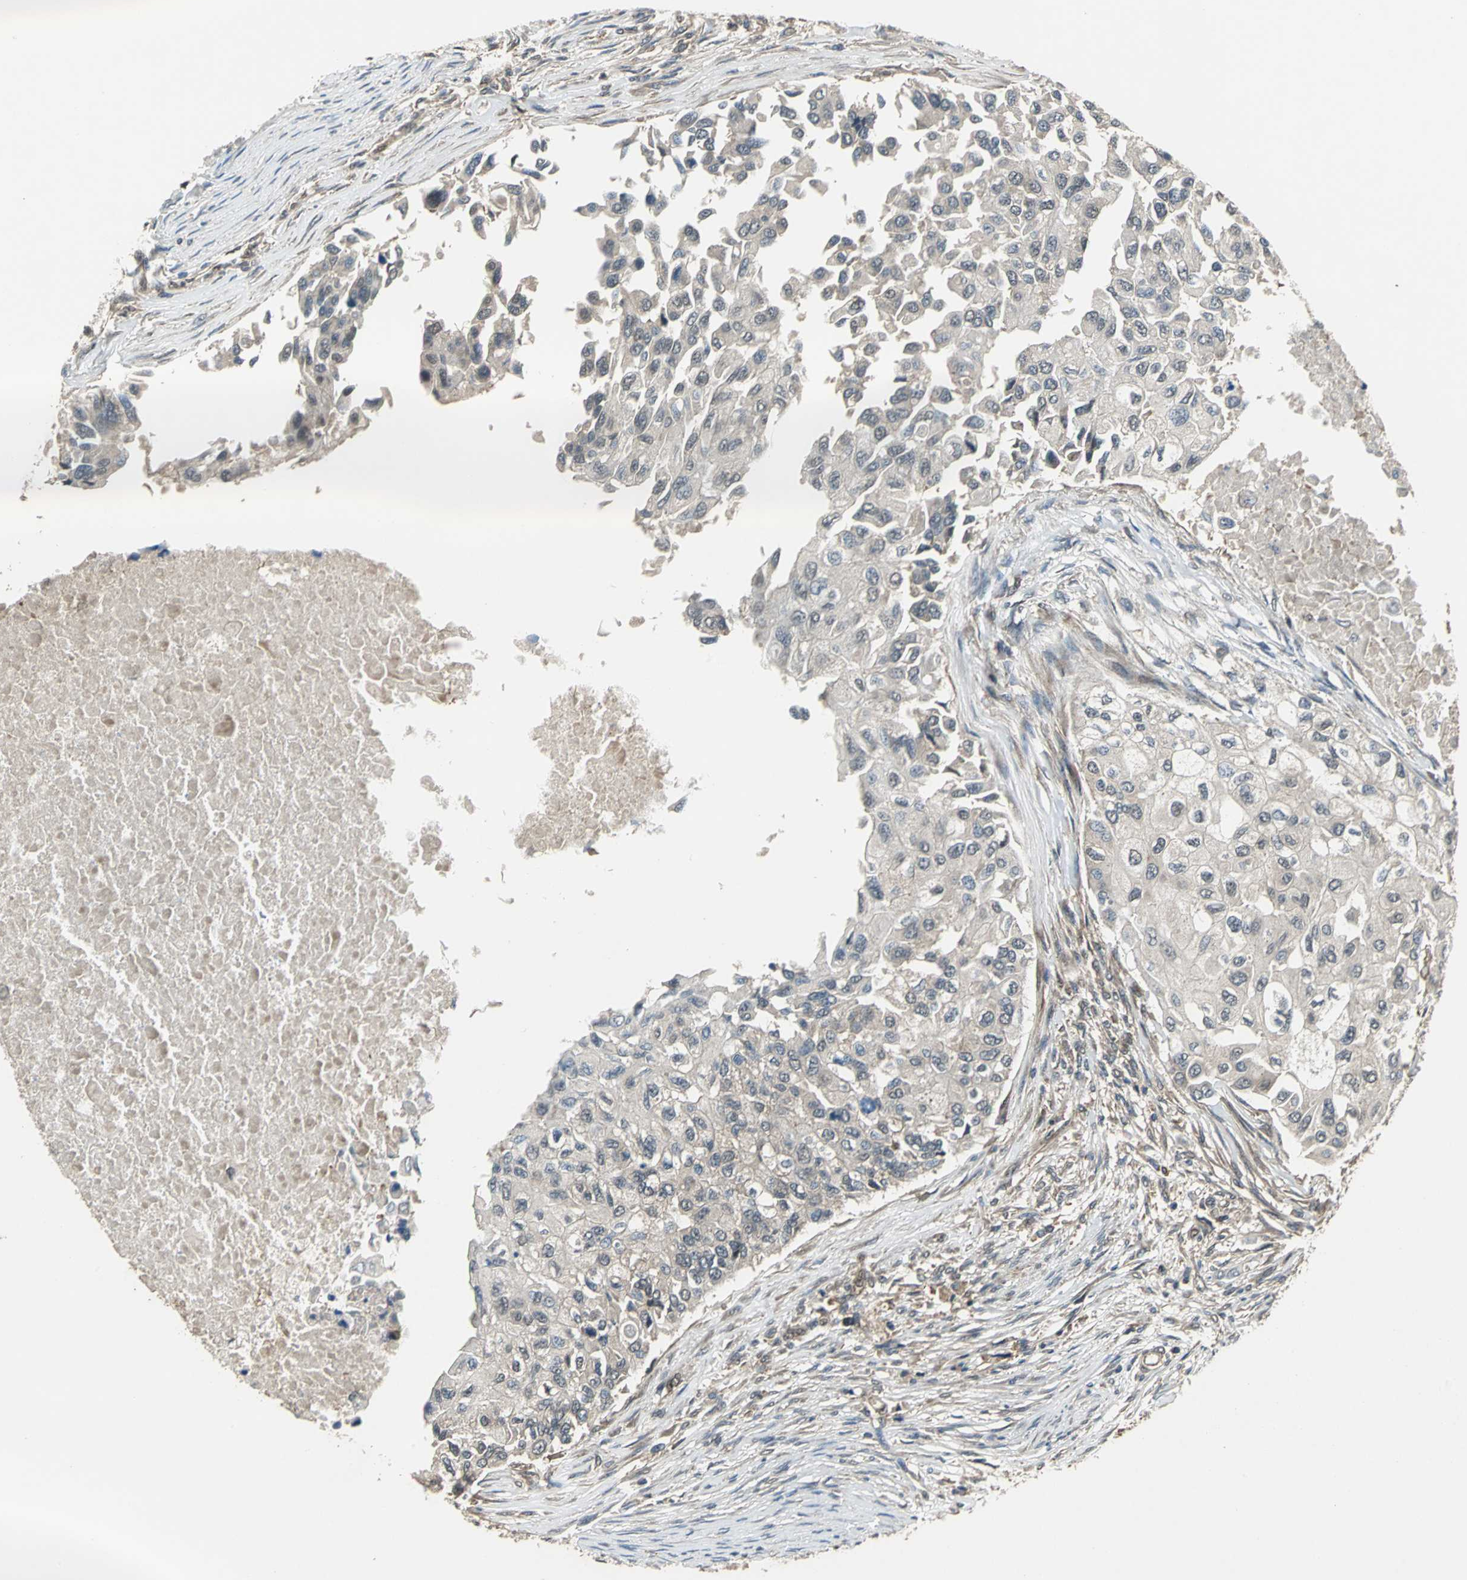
{"staining": {"intensity": "negative", "quantity": "none", "location": "none"}, "tissue": "breast cancer", "cell_type": "Tumor cells", "image_type": "cancer", "snomed": [{"axis": "morphology", "description": "Normal tissue, NOS"}, {"axis": "morphology", "description": "Duct carcinoma"}, {"axis": "topography", "description": "Breast"}], "caption": "IHC image of neoplastic tissue: human invasive ductal carcinoma (breast) stained with DAB (3,3'-diaminobenzidine) shows no significant protein positivity in tumor cells.", "gene": "EIF2B2", "patient": {"sex": "female", "age": 49}}